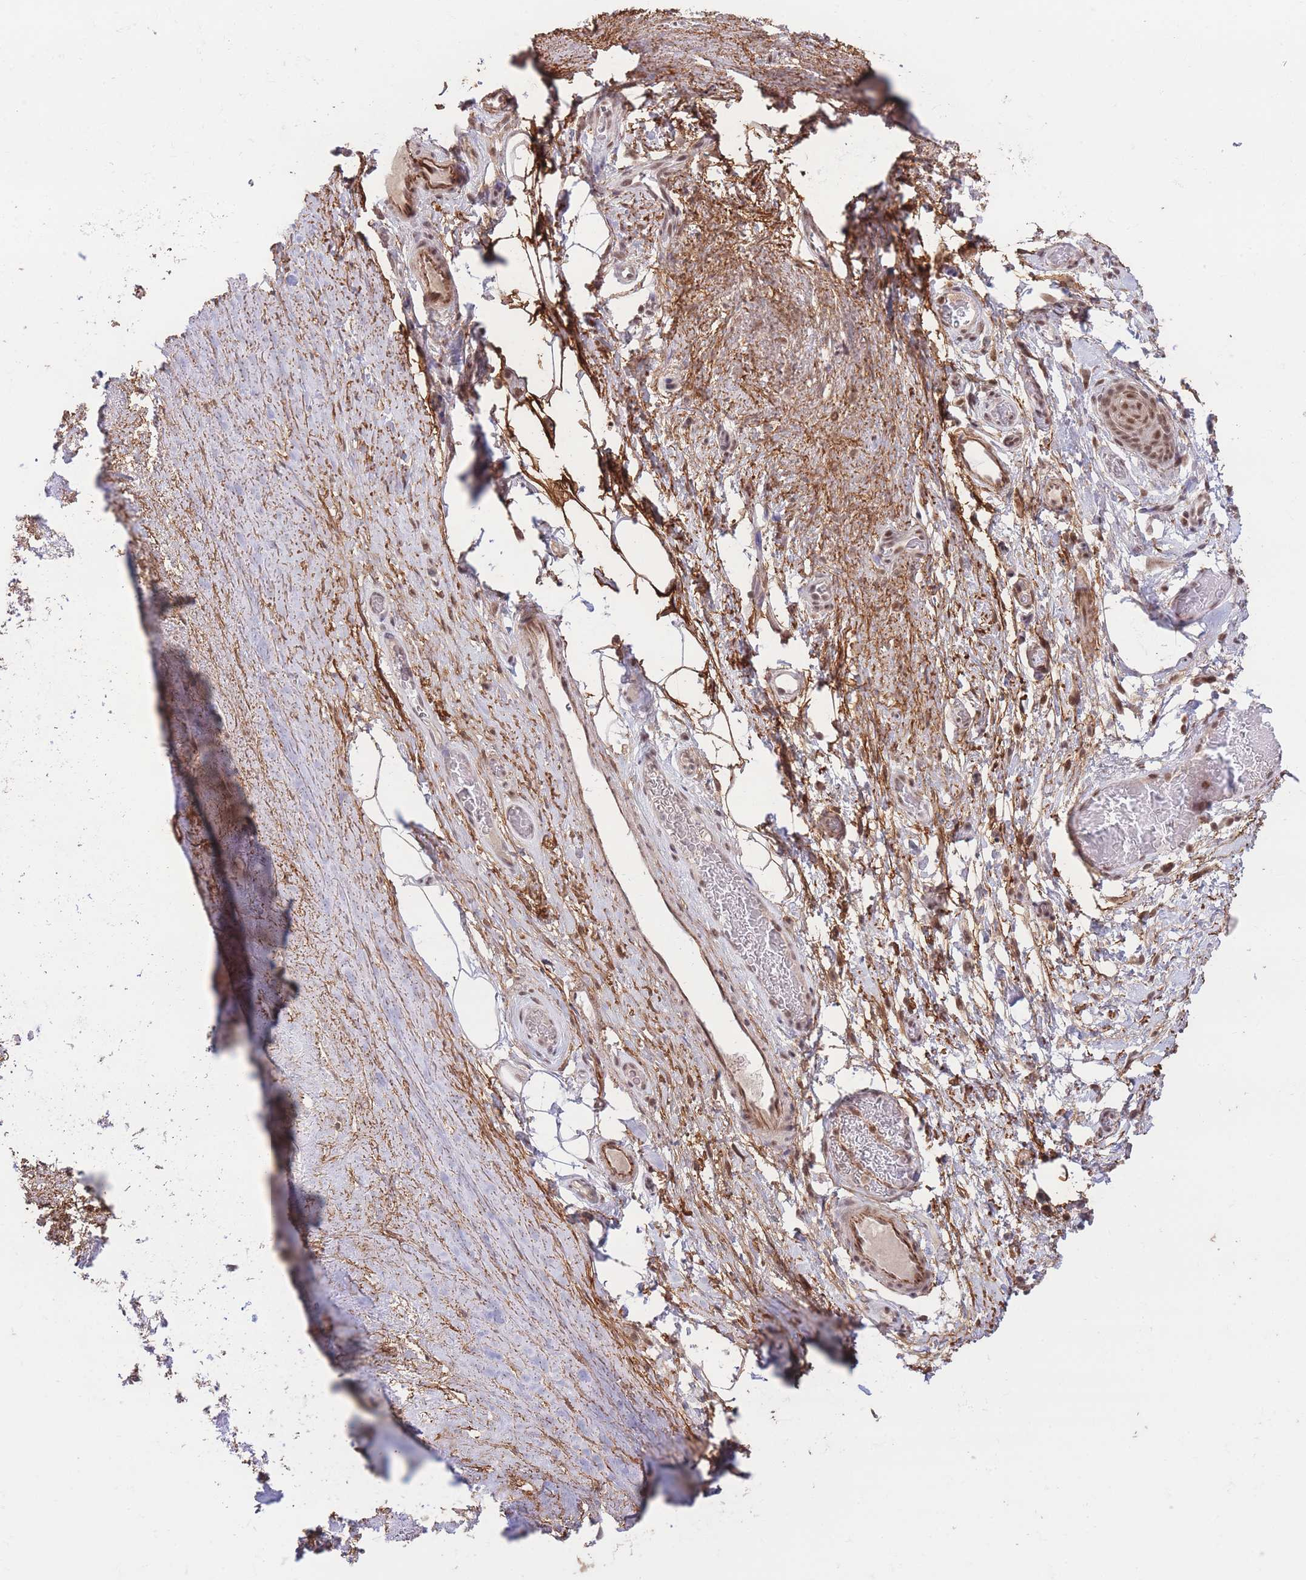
{"staining": {"intensity": "strong", "quantity": ">75%", "location": "cytoplasmic/membranous"}, "tissue": "adipose tissue", "cell_type": "Adipocytes", "image_type": "normal", "snomed": [{"axis": "morphology", "description": "Normal tissue, NOS"}, {"axis": "topography", "description": "Cartilage tissue"}], "caption": "Immunohistochemistry (IHC) photomicrograph of normal adipose tissue stained for a protein (brown), which reveals high levels of strong cytoplasmic/membranous staining in approximately >75% of adipocytes.", "gene": "CARD8", "patient": {"sex": "male", "age": 81}}